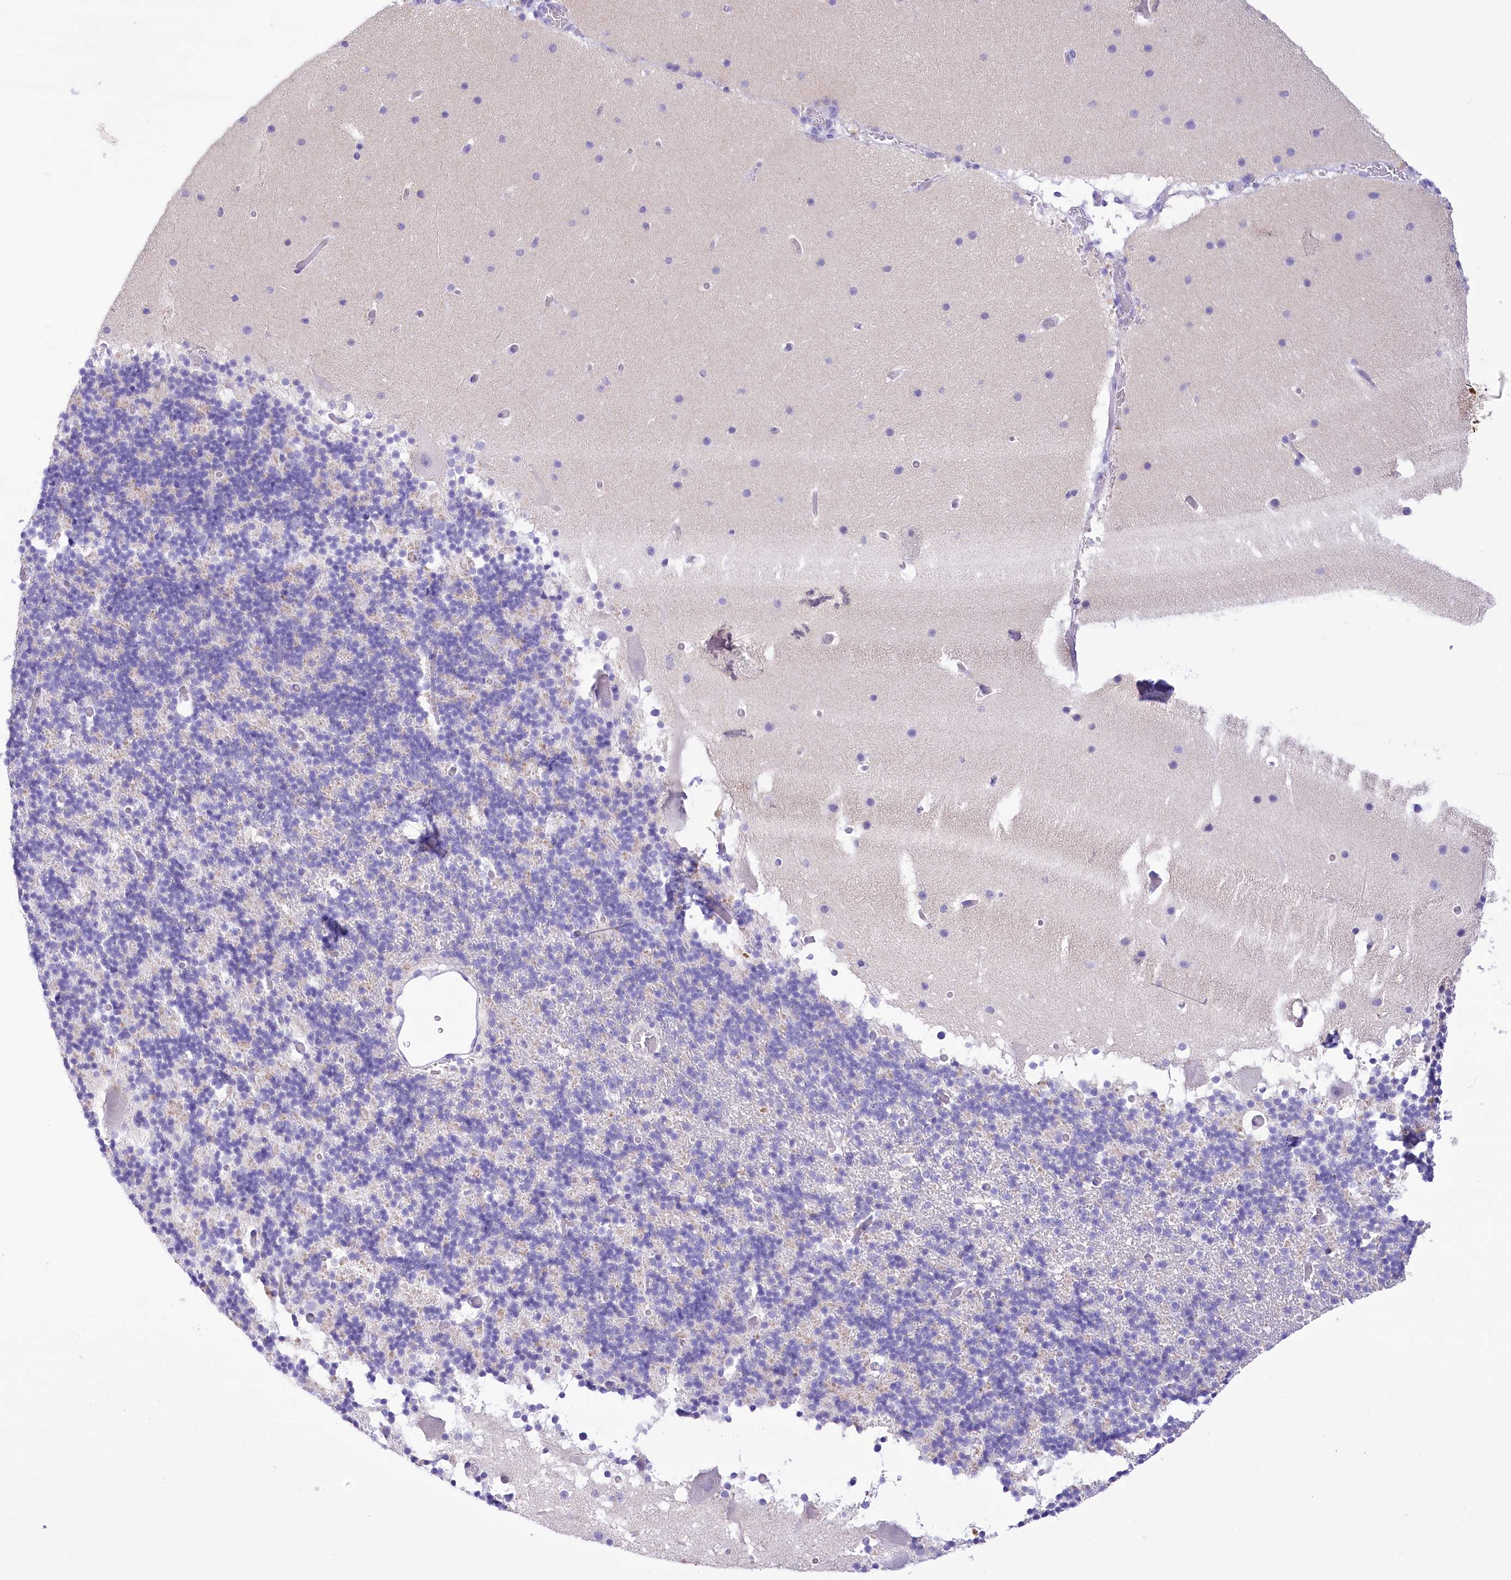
{"staining": {"intensity": "negative", "quantity": "none", "location": "none"}, "tissue": "cerebellum", "cell_type": "Cells in granular layer", "image_type": "normal", "snomed": [{"axis": "morphology", "description": "Normal tissue, NOS"}, {"axis": "topography", "description": "Cerebellum"}], "caption": "The immunohistochemistry (IHC) photomicrograph has no significant staining in cells in granular layer of cerebellum.", "gene": "PBLD", "patient": {"sex": "male", "age": 57}}